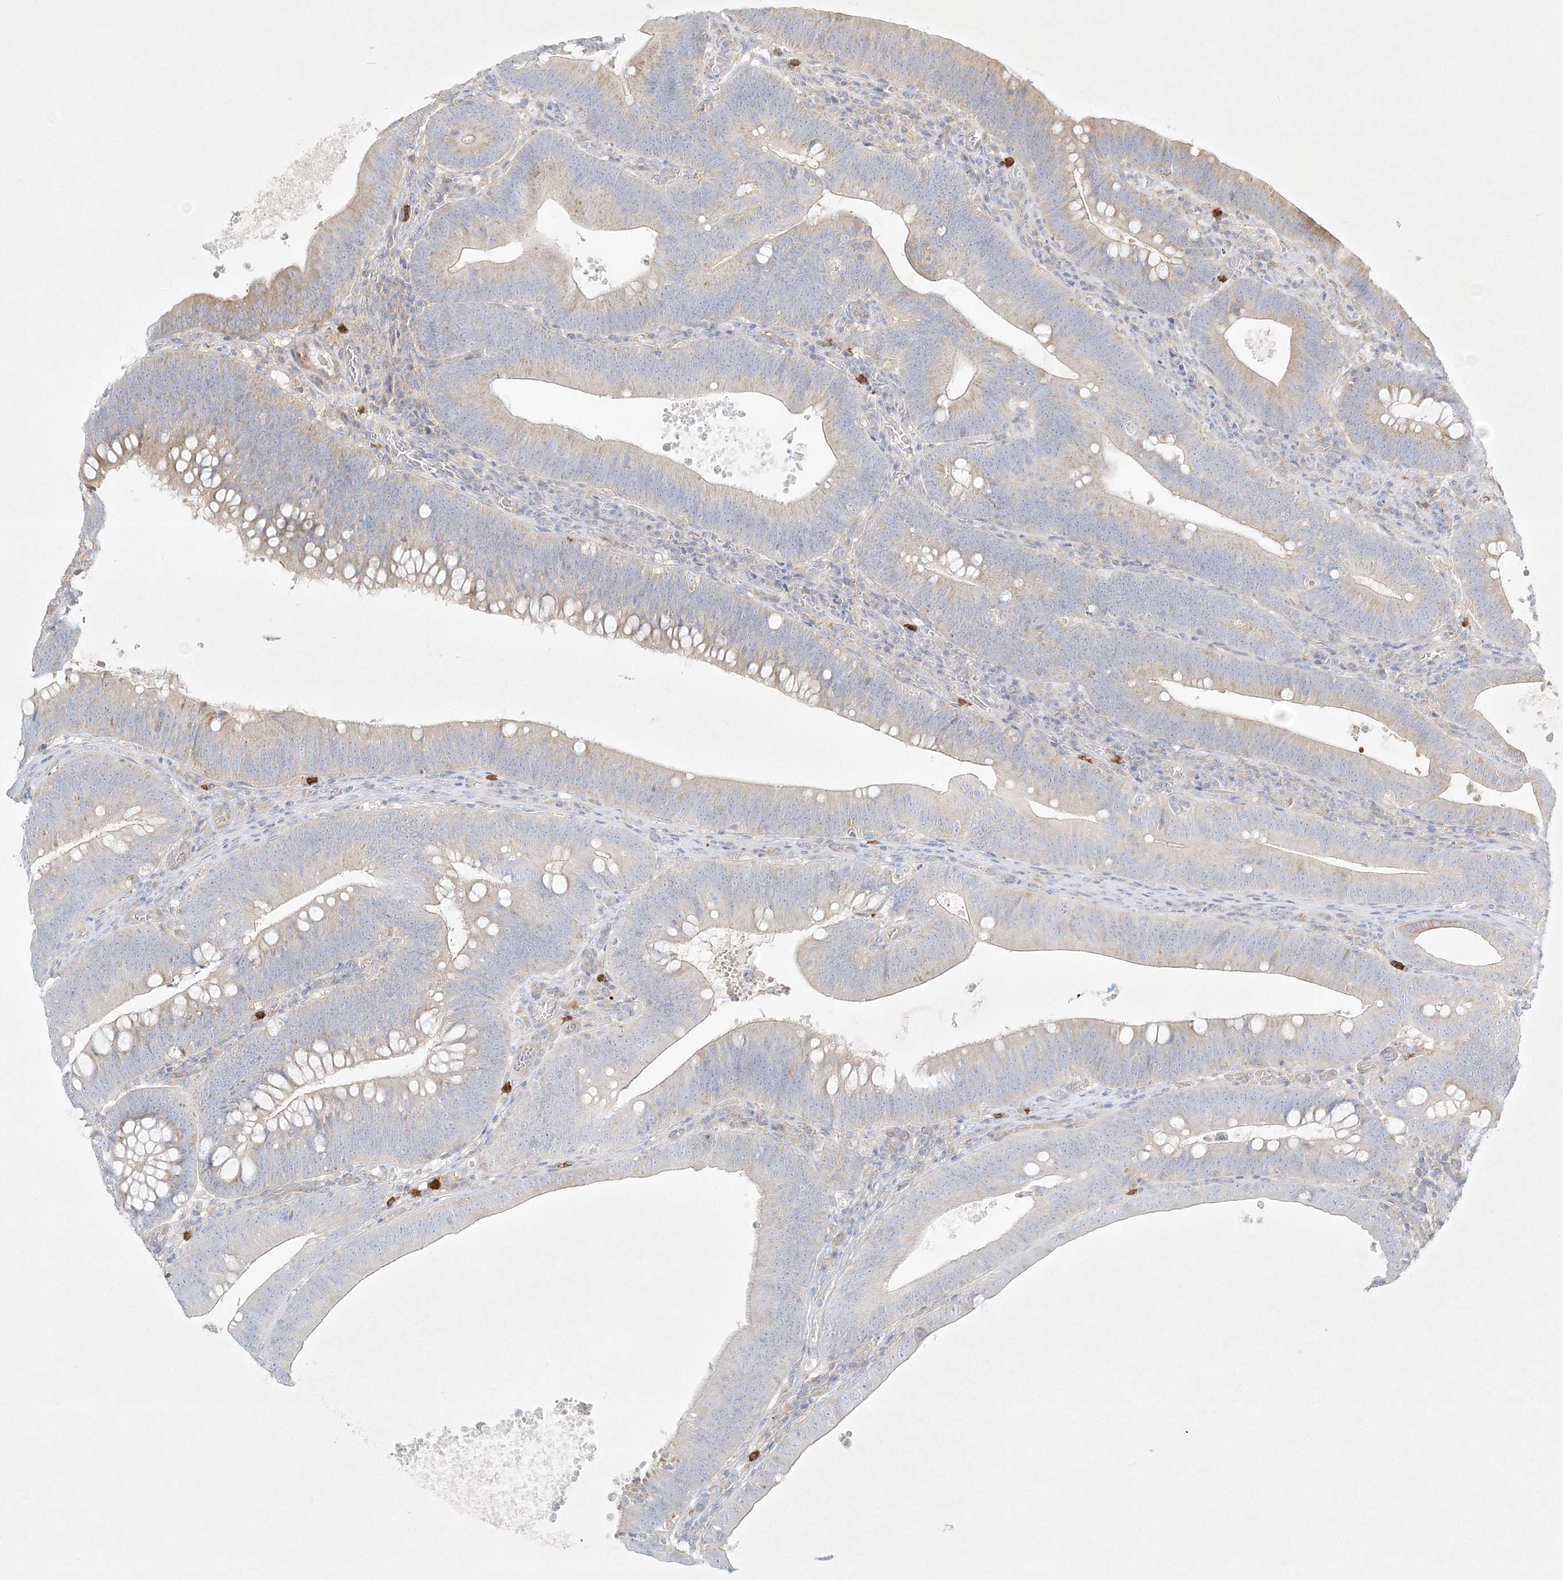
{"staining": {"intensity": "weak", "quantity": ">75%", "location": "cytoplasmic/membranous"}, "tissue": "colorectal cancer", "cell_type": "Tumor cells", "image_type": "cancer", "snomed": [{"axis": "morphology", "description": "Normal tissue, NOS"}, {"axis": "topography", "description": "Colon"}], "caption": "IHC micrograph of colorectal cancer stained for a protein (brown), which shows low levels of weak cytoplasmic/membranous staining in approximately >75% of tumor cells.", "gene": "STK11IP", "patient": {"sex": "female", "age": 82}}